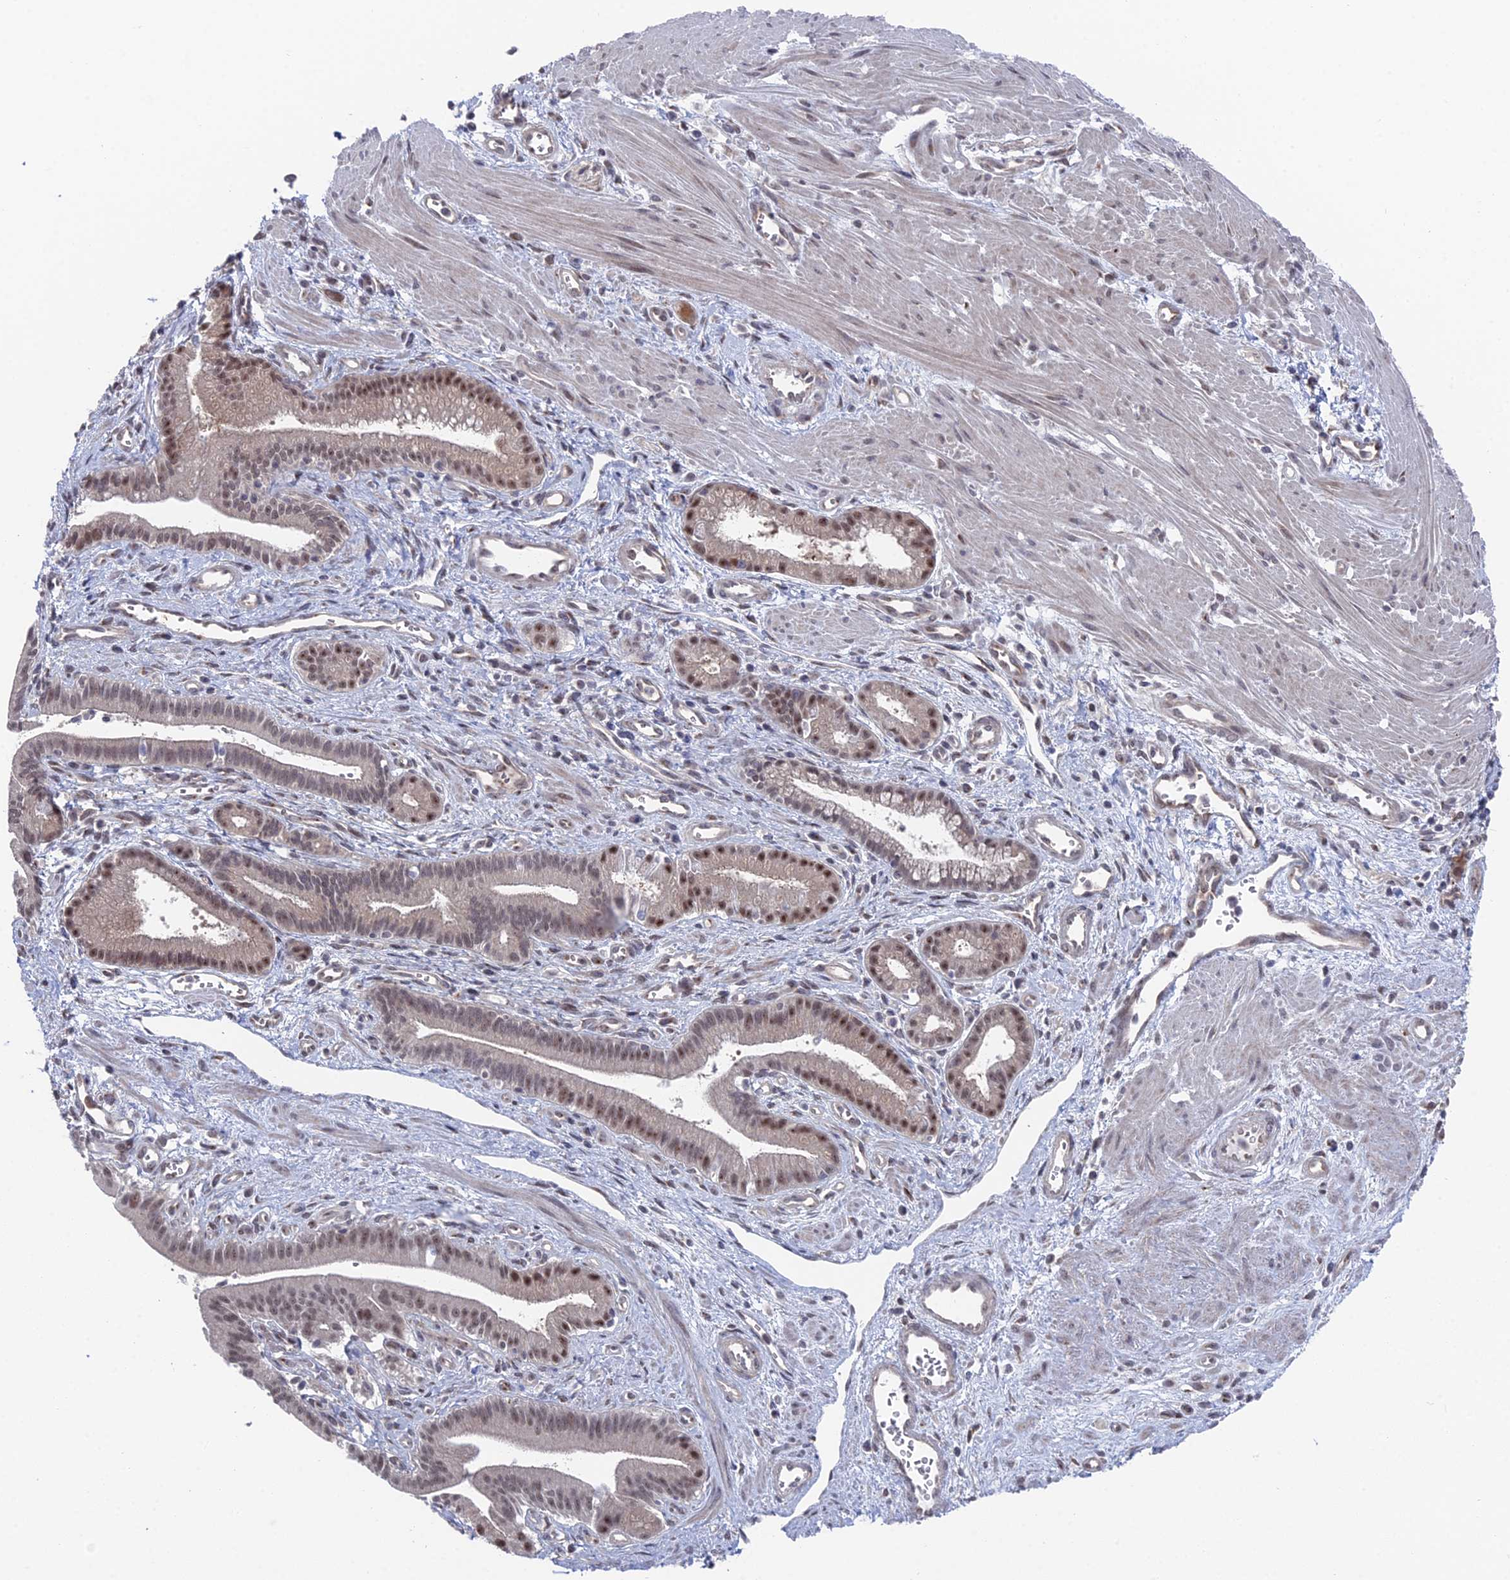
{"staining": {"intensity": "moderate", "quantity": ">75%", "location": "nuclear"}, "tissue": "pancreatic cancer", "cell_type": "Tumor cells", "image_type": "cancer", "snomed": [{"axis": "morphology", "description": "Adenocarcinoma, NOS"}, {"axis": "topography", "description": "Pancreas"}], "caption": "Moderate nuclear protein staining is seen in approximately >75% of tumor cells in pancreatic cancer.", "gene": "FHIP2A", "patient": {"sex": "male", "age": 78}}